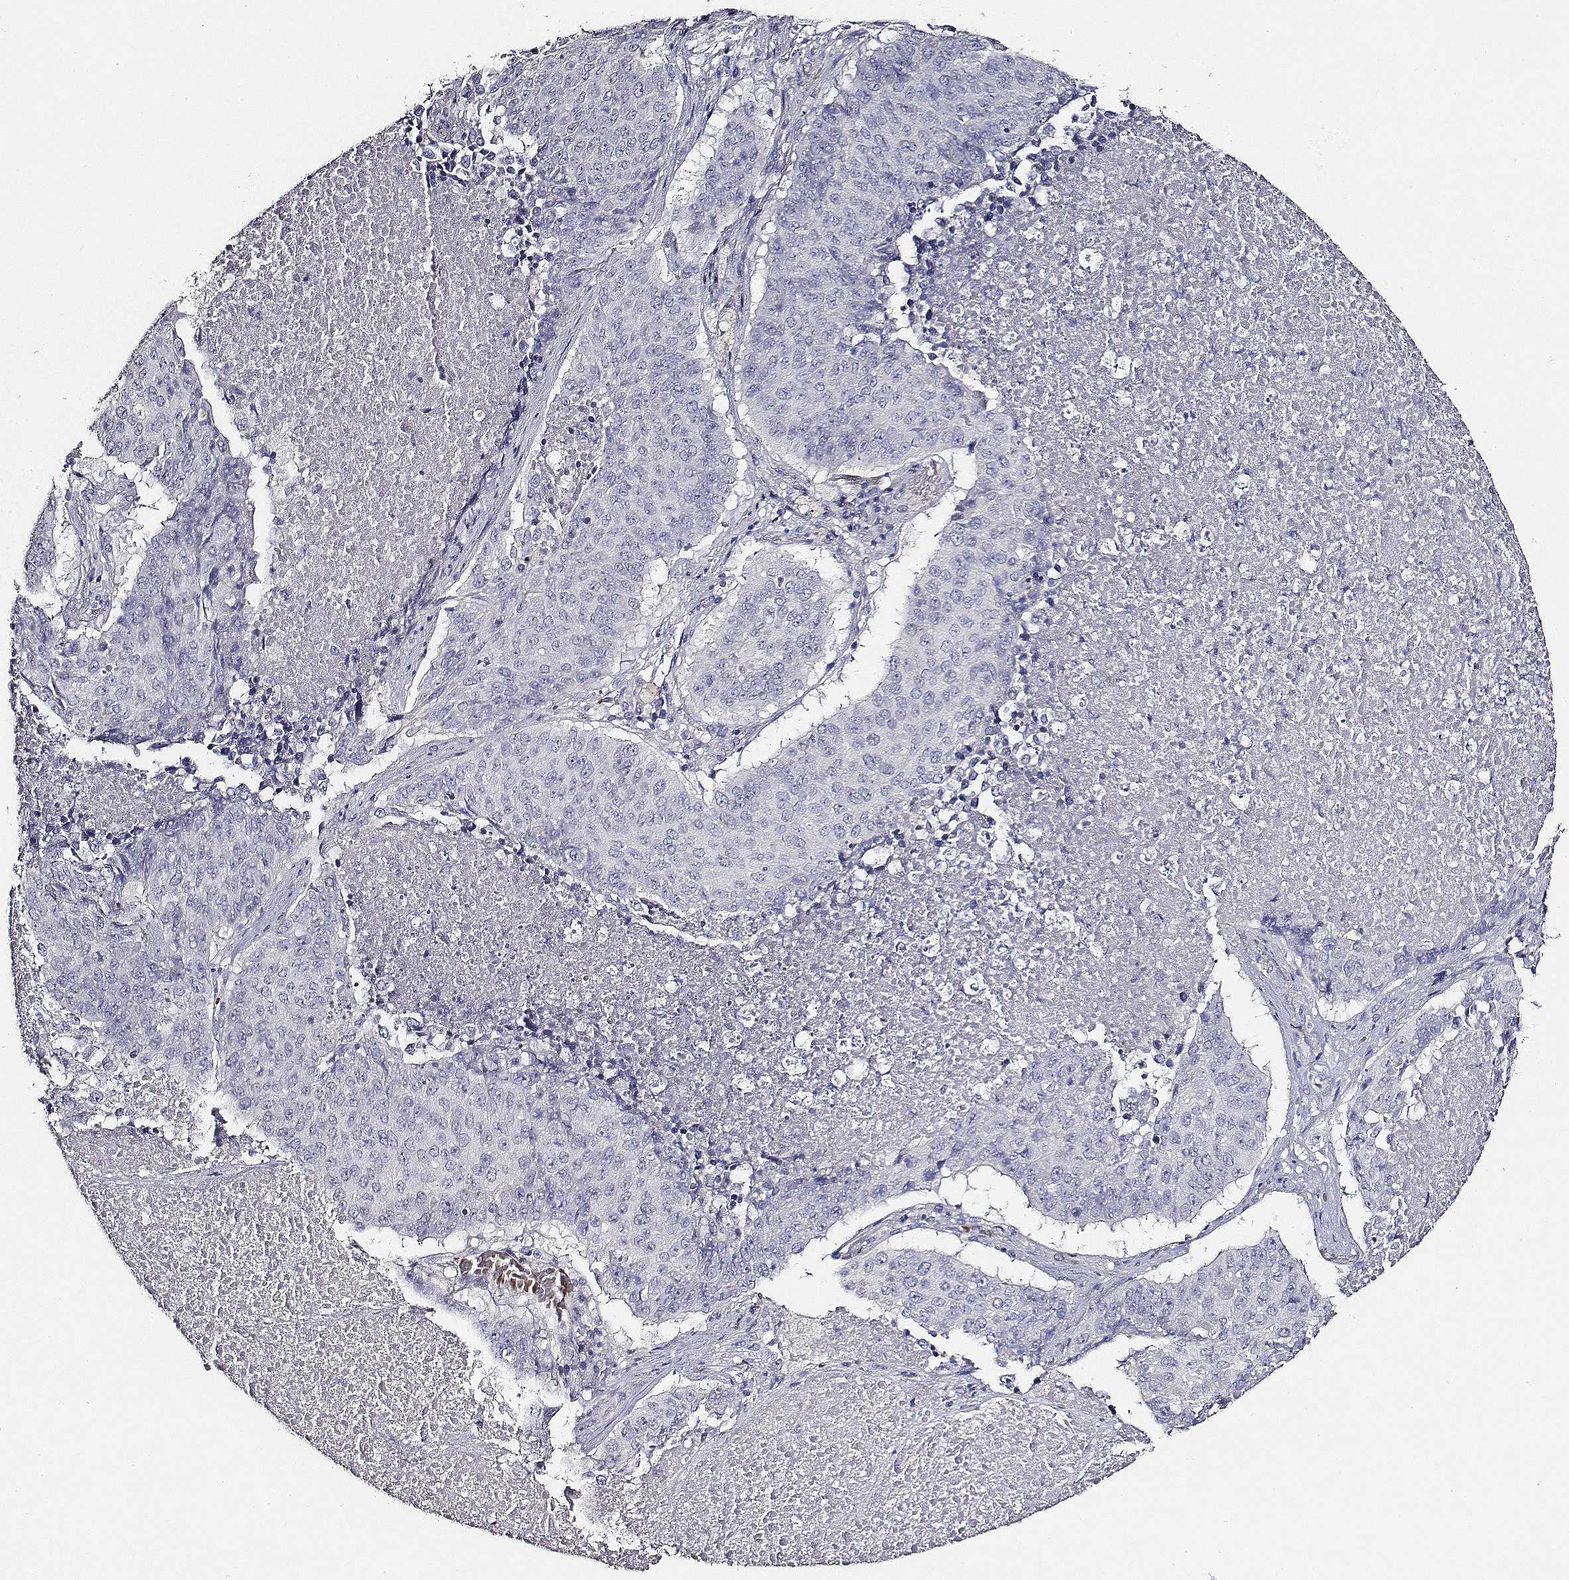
{"staining": {"intensity": "negative", "quantity": "none", "location": "none"}, "tissue": "lung cancer", "cell_type": "Tumor cells", "image_type": "cancer", "snomed": [{"axis": "morphology", "description": "Normal tissue, NOS"}, {"axis": "morphology", "description": "Squamous cell carcinoma, NOS"}, {"axis": "topography", "description": "Bronchus"}, {"axis": "topography", "description": "Lung"}], "caption": "DAB (3,3'-diaminobenzidine) immunohistochemical staining of human lung cancer reveals no significant expression in tumor cells.", "gene": "AADAT", "patient": {"sex": "male", "age": 64}}